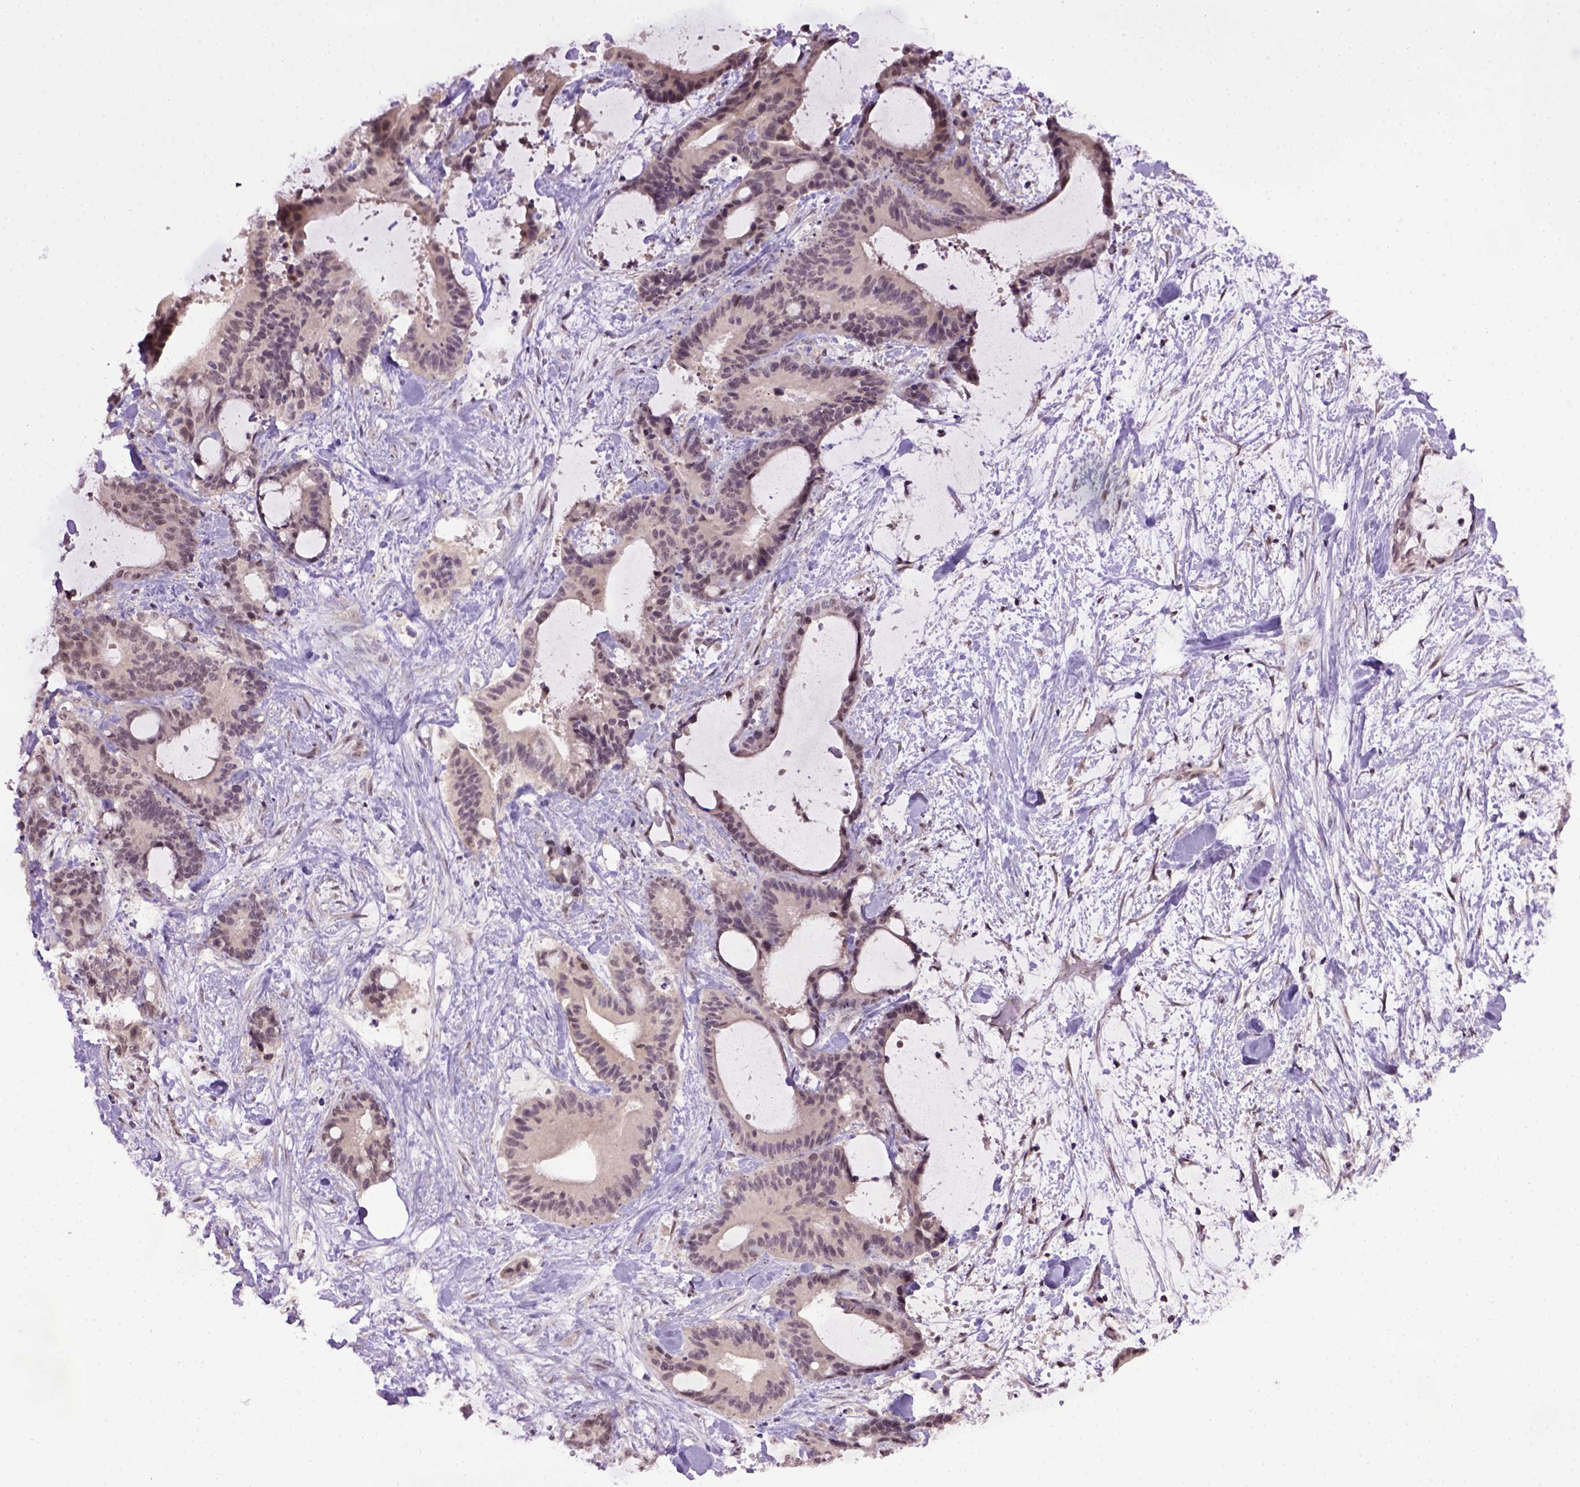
{"staining": {"intensity": "negative", "quantity": "none", "location": "none"}, "tissue": "liver cancer", "cell_type": "Tumor cells", "image_type": "cancer", "snomed": [{"axis": "morphology", "description": "Cholangiocarcinoma"}, {"axis": "topography", "description": "Liver"}], "caption": "DAB immunohistochemical staining of cholangiocarcinoma (liver) reveals no significant positivity in tumor cells. The staining was performed using DAB (3,3'-diaminobenzidine) to visualize the protein expression in brown, while the nuclei were stained in blue with hematoxylin (Magnification: 20x).", "gene": "RAB43", "patient": {"sex": "female", "age": 73}}